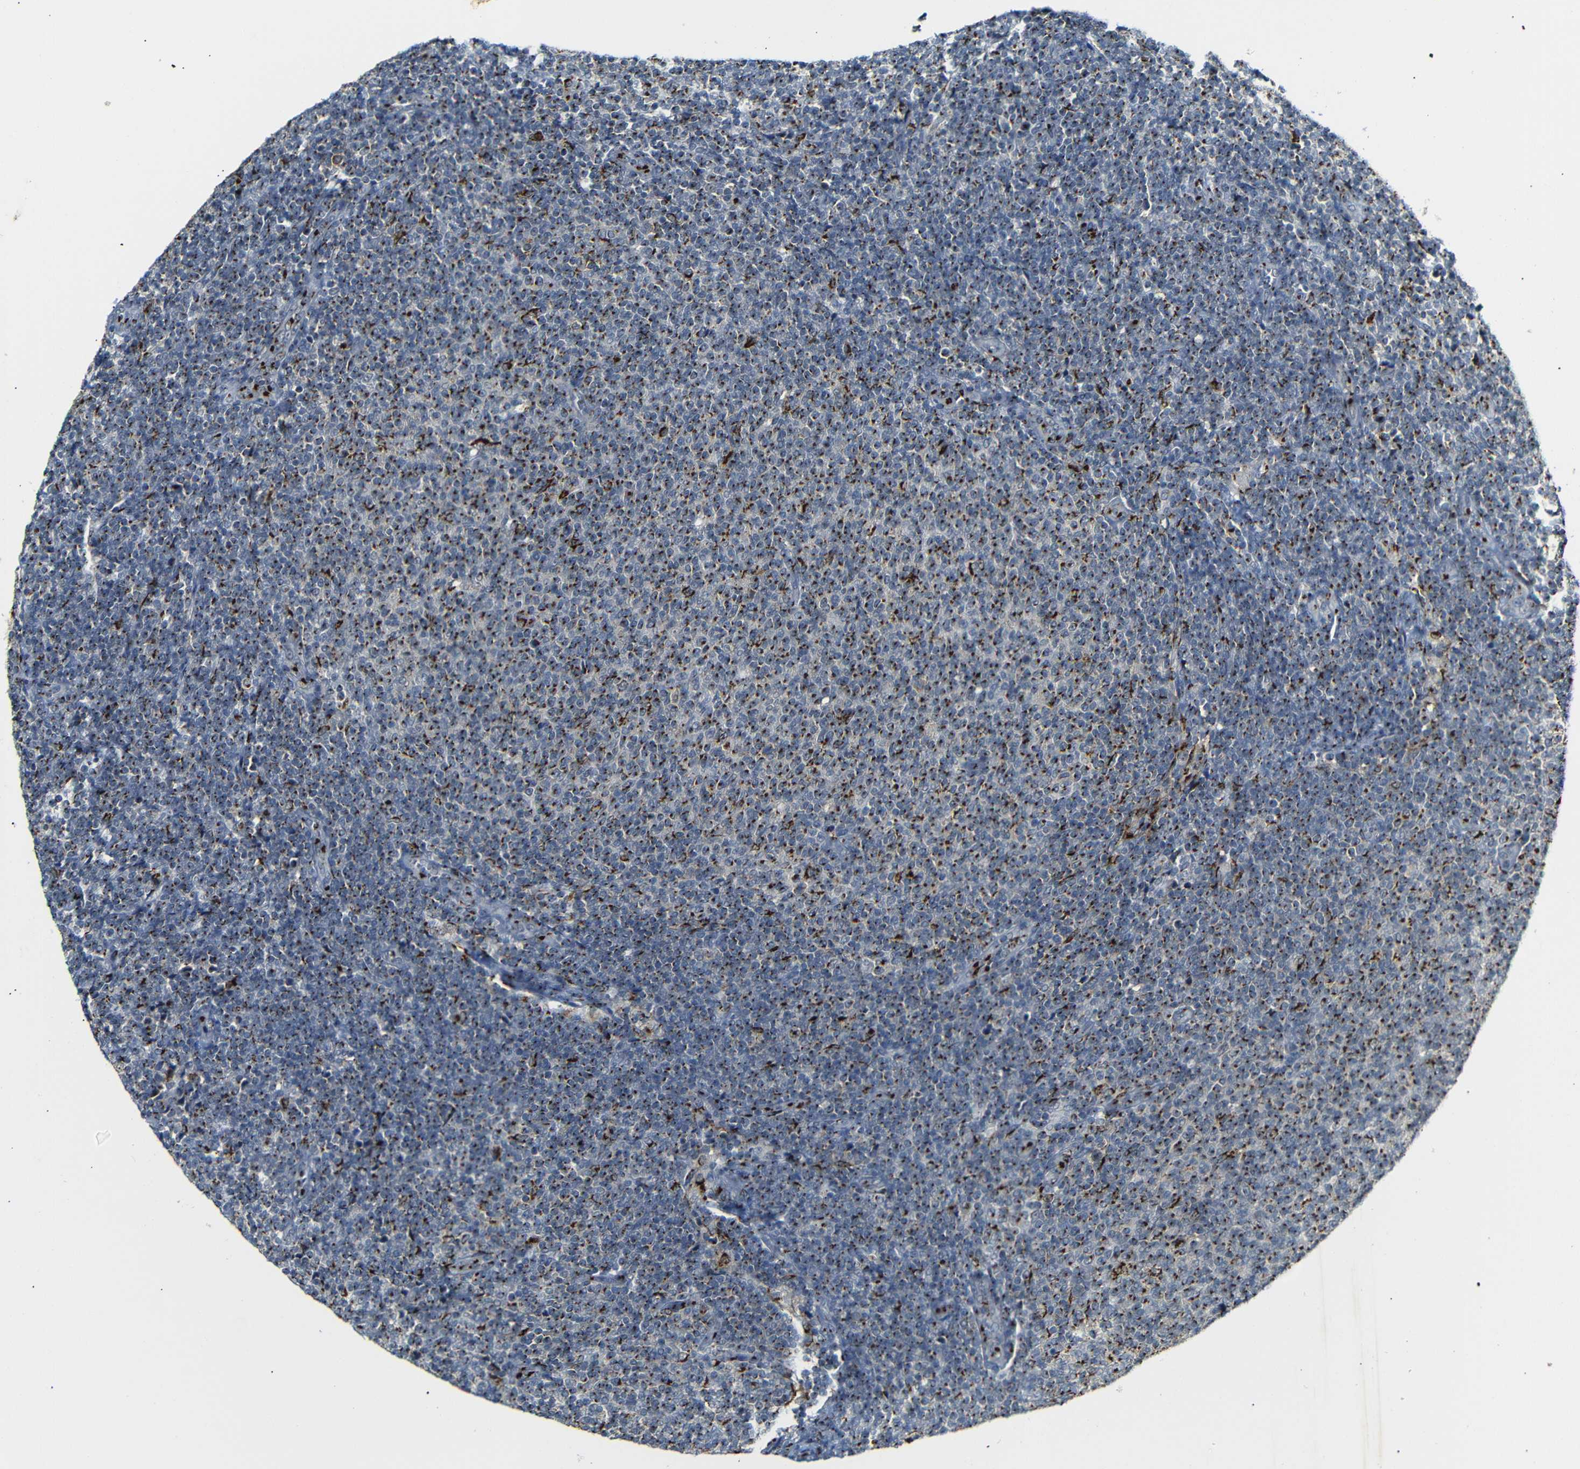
{"staining": {"intensity": "strong", "quantity": ">75%", "location": "cytoplasmic/membranous"}, "tissue": "lymphoma", "cell_type": "Tumor cells", "image_type": "cancer", "snomed": [{"axis": "morphology", "description": "Malignant lymphoma, non-Hodgkin's type, Low grade"}, {"axis": "topography", "description": "Lymph node"}], "caption": "Malignant lymphoma, non-Hodgkin's type (low-grade) was stained to show a protein in brown. There is high levels of strong cytoplasmic/membranous expression in about >75% of tumor cells.", "gene": "TGOLN2", "patient": {"sex": "male", "age": 66}}